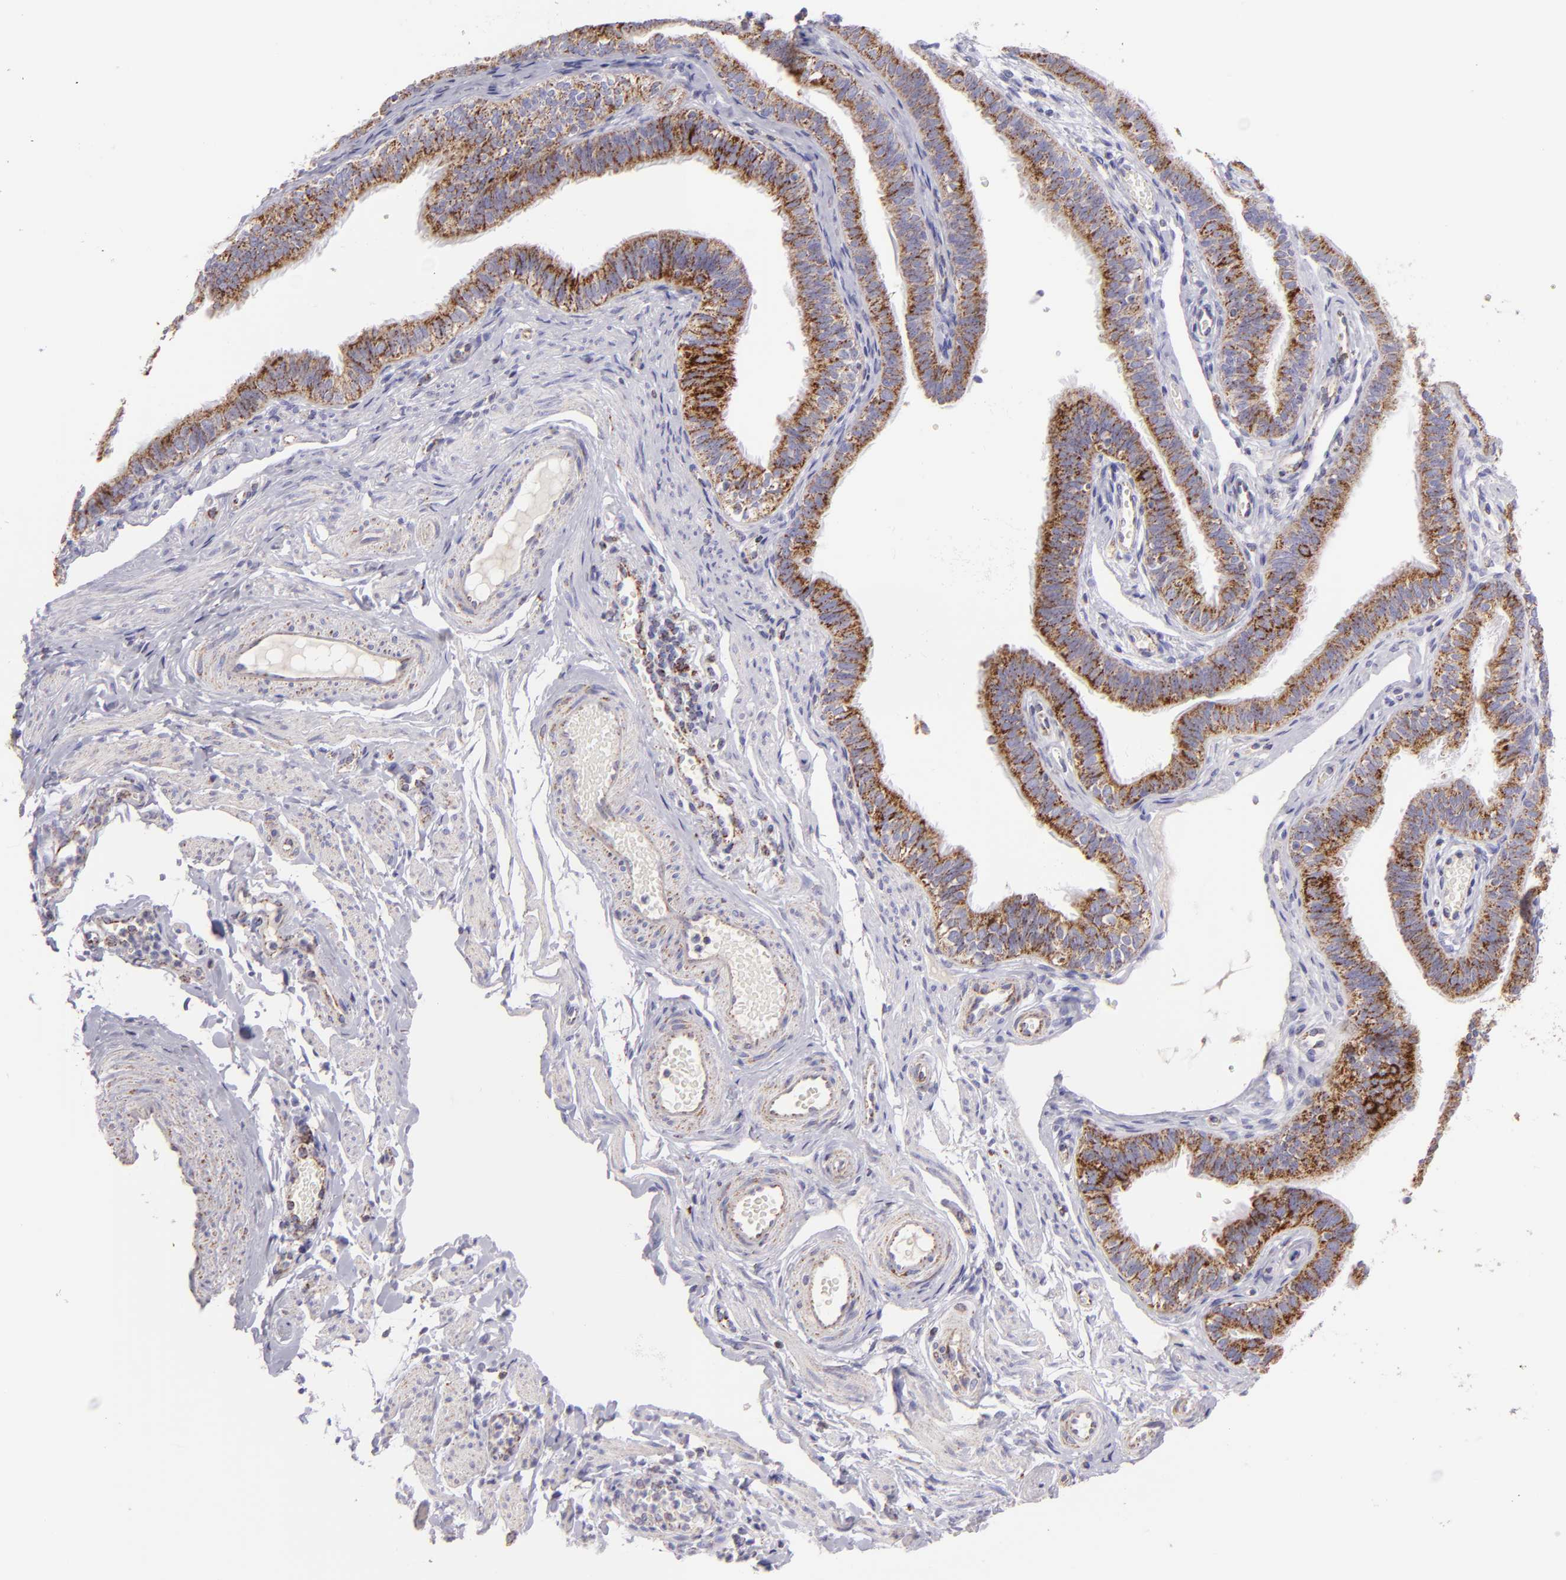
{"staining": {"intensity": "strong", "quantity": ">75%", "location": "cytoplasmic/membranous"}, "tissue": "fallopian tube", "cell_type": "Glandular cells", "image_type": "normal", "snomed": [{"axis": "morphology", "description": "Normal tissue, NOS"}, {"axis": "morphology", "description": "Dermoid, NOS"}, {"axis": "topography", "description": "Fallopian tube"}], "caption": "This image exhibits immunohistochemistry (IHC) staining of unremarkable fallopian tube, with high strong cytoplasmic/membranous positivity in approximately >75% of glandular cells.", "gene": "HSPD1", "patient": {"sex": "female", "age": 33}}